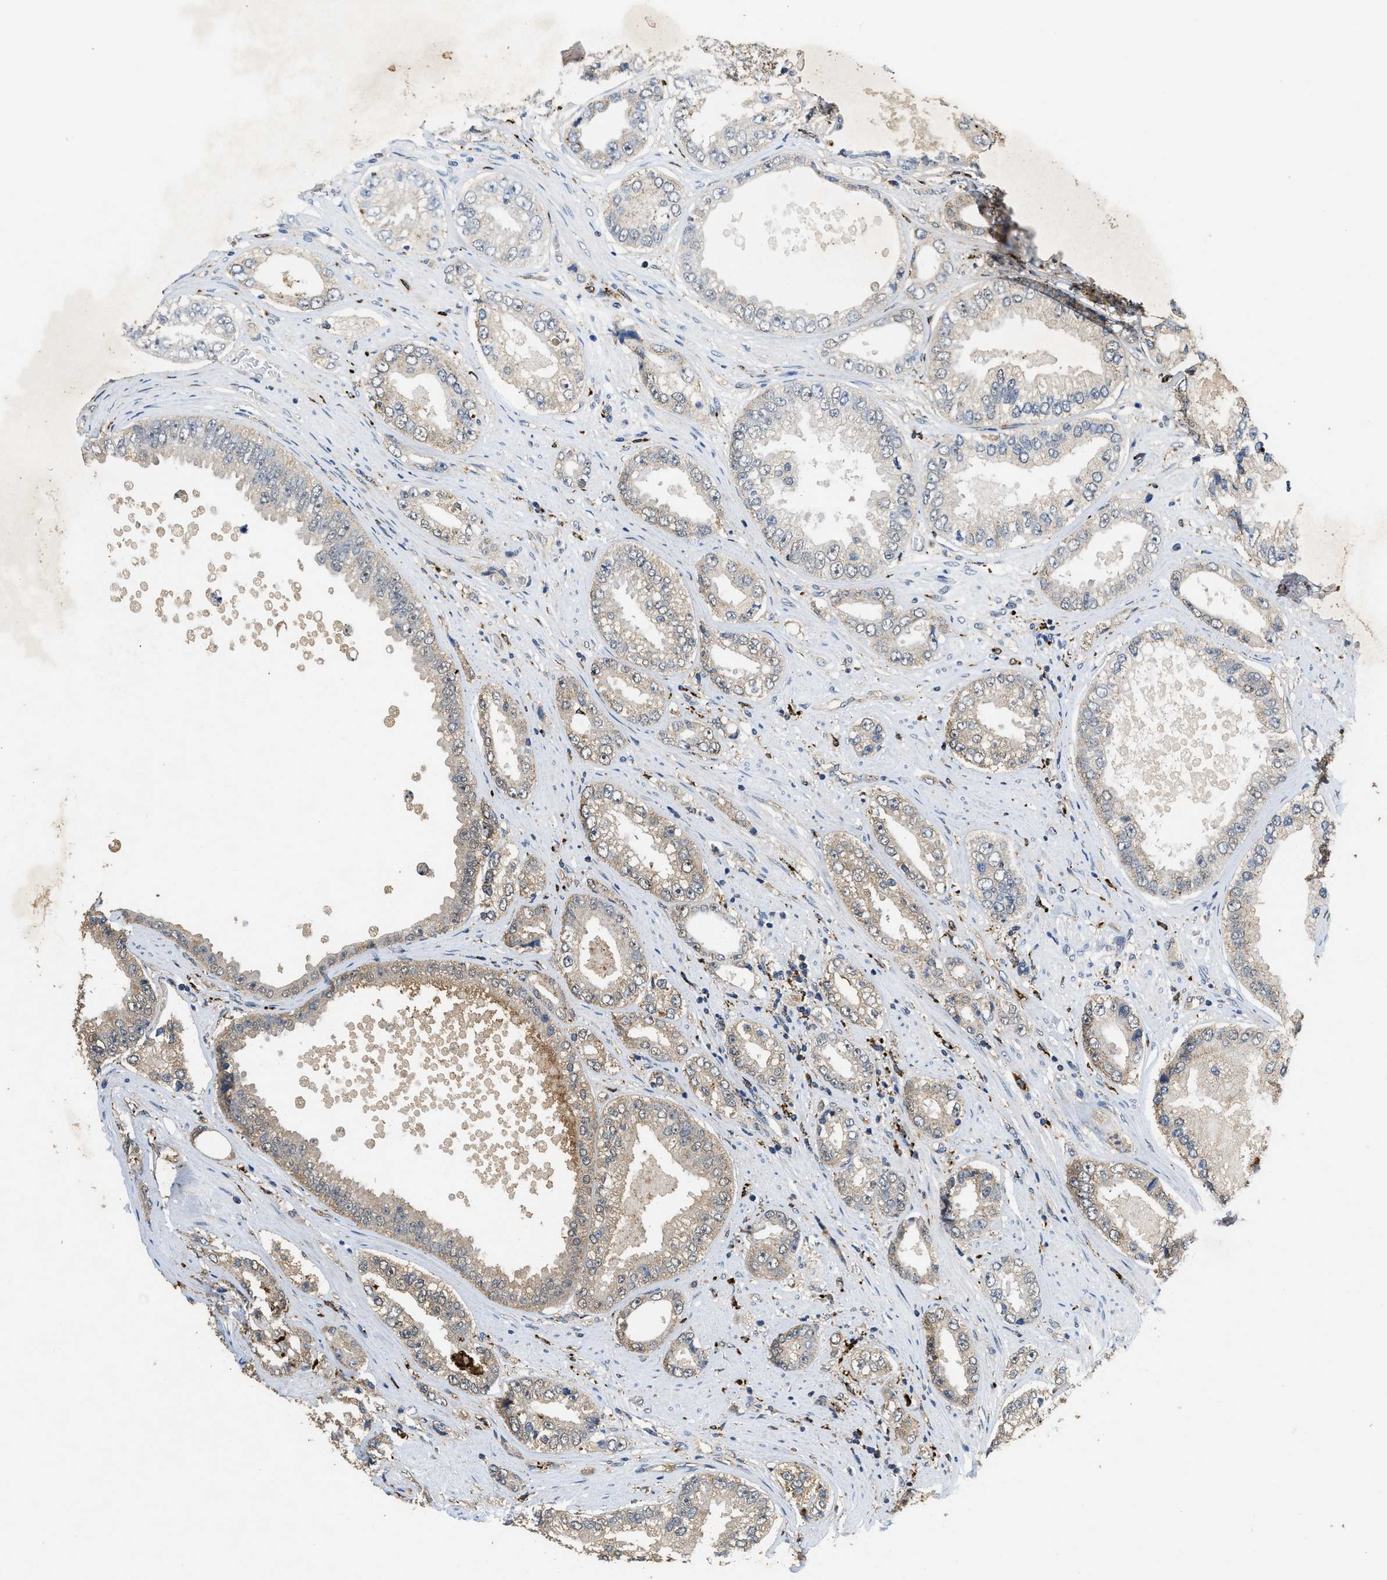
{"staining": {"intensity": "weak", "quantity": "25%-75%", "location": "cytoplasmic/membranous"}, "tissue": "prostate cancer", "cell_type": "Tumor cells", "image_type": "cancer", "snomed": [{"axis": "morphology", "description": "Adenocarcinoma, High grade"}, {"axis": "topography", "description": "Prostate"}], "caption": "A low amount of weak cytoplasmic/membranous positivity is present in approximately 25%-75% of tumor cells in prostate adenocarcinoma (high-grade) tissue.", "gene": "BMPR2", "patient": {"sex": "male", "age": 61}}